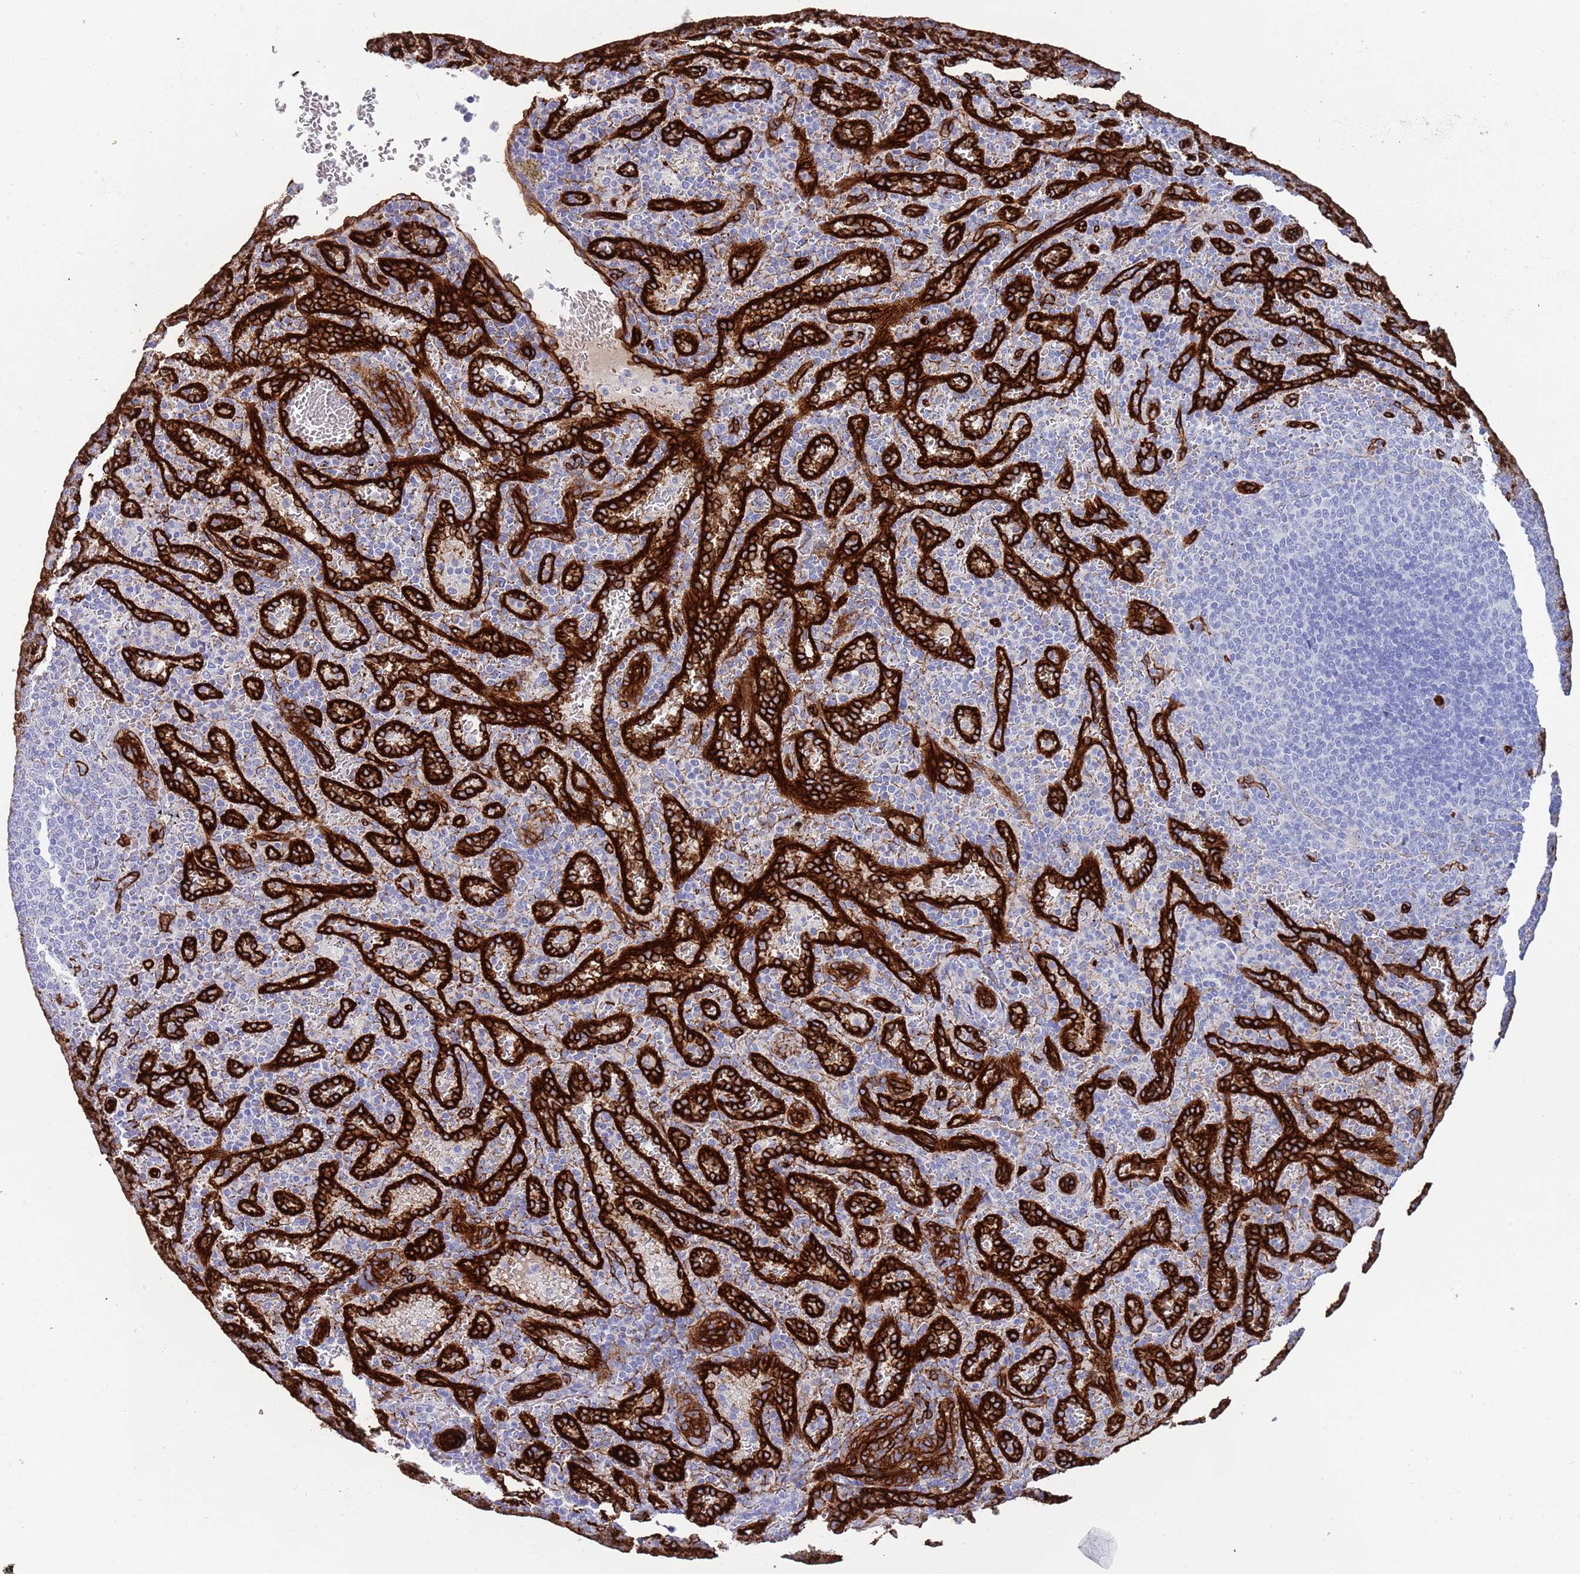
{"staining": {"intensity": "negative", "quantity": "none", "location": "none"}, "tissue": "spleen", "cell_type": "Cells in red pulp", "image_type": "normal", "snomed": [{"axis": "morphology", "description": "Normal tissue, NOS"}, {"axis": "topography", "description": "Spleen"}], "caption": "Cells in red pulp show no significant positivity in normal spleen.", "gene": "CAV2", "patient": {"sex": "female", "age": 21}}